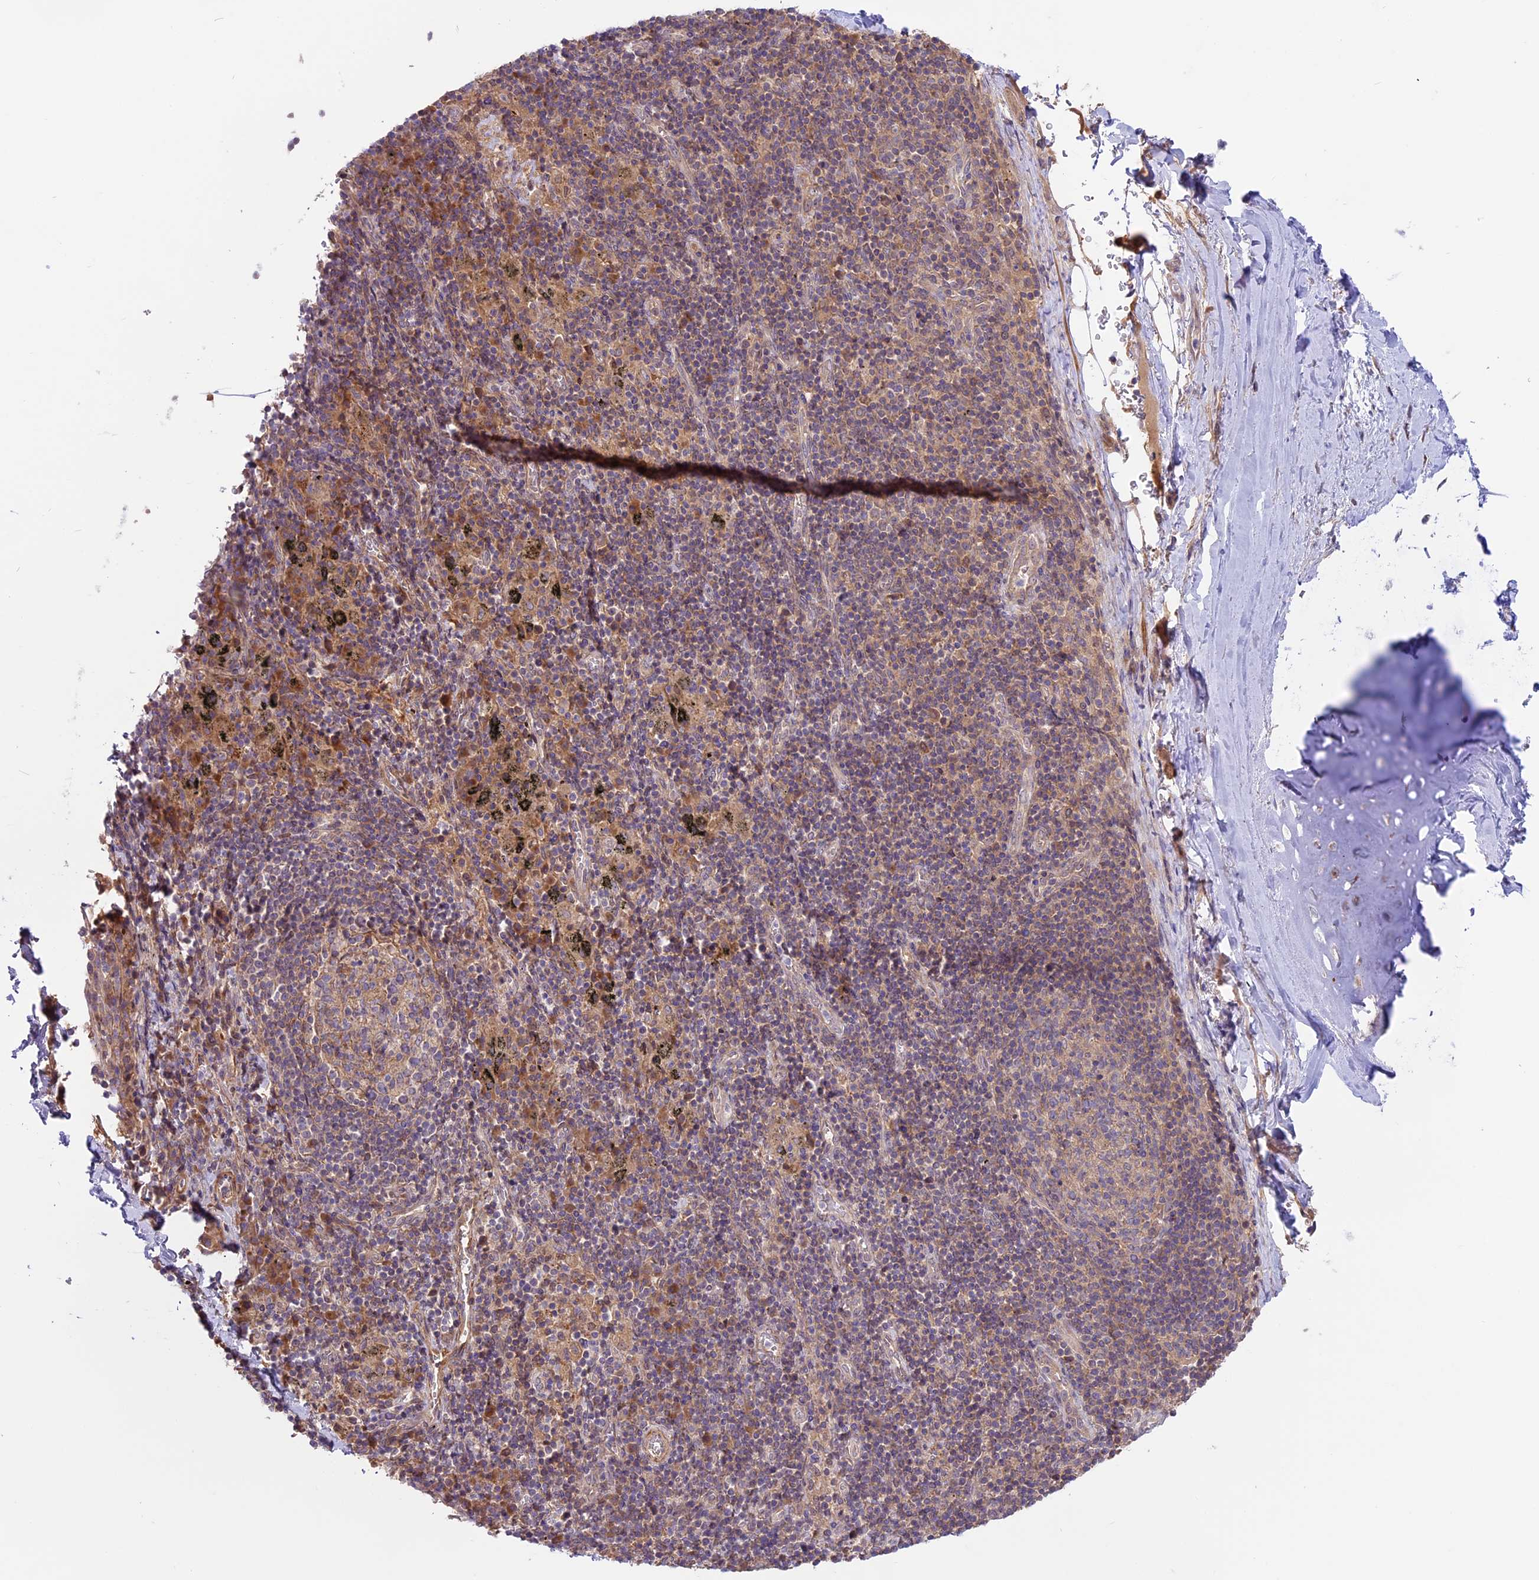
{"staining": {"intensity": "negative", "quantity": "none", "location": "none"}, "tissue": "adipose tissue", "cell_type": "Adipocytes", "image_type": "normal", "snomed": [{"axis": "morphology", "description": "Normal tissue, NOS"}, {"axis": "topography", "description": "Lymph node"}, {"axis": "topography", "description": "Cartilage tissue"}, {"axis": "topography", "description": "Bronchus"}], "caption": "DAB immunohistochemical staining of unremarkable human adipose tissue exhibits no significant staining in adipocytes. (Brightfield microscopy of DAB (3,3'-diaminobenzidine) IHC at high magnification).", "gene": "COG8", "patient": {"sex": "male", "age": 63}}